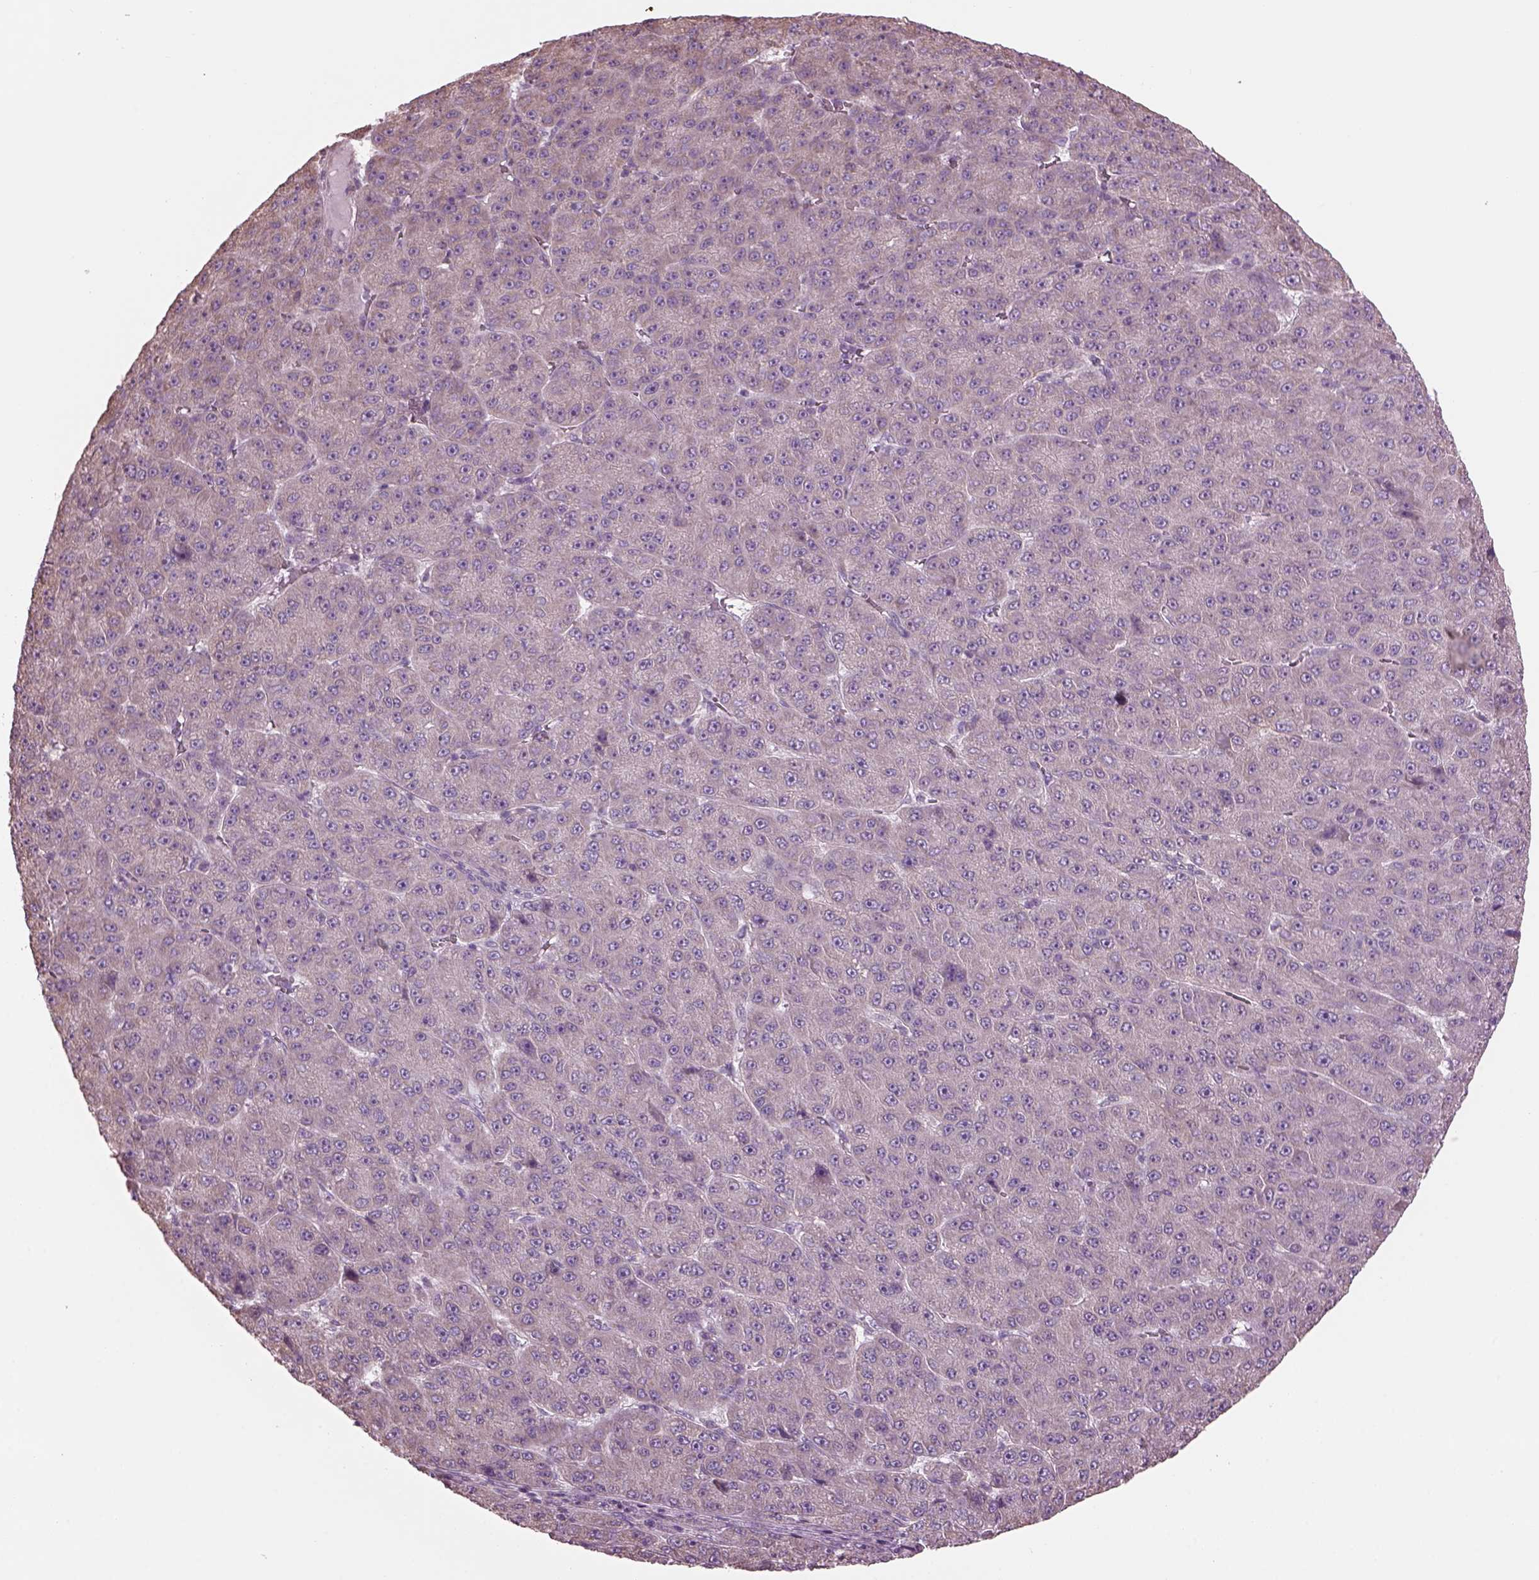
{"staining": {"intensity": "negative", "quantity": "none", "location": "none"}, "tissue": "liver cancer", "cell_type": "Tumor cells", "image_type": "cancer", "snomed": [{"axis": "morphology", "description": "Carcinoma, Hepatocellular, NOS"}, {"axis": "topography", "description": "Liver"}], "caption": "The photomicrograph reveals no staining of tumor cells in liver cancer (hepatocellular carcinoma).", "gene": "SPATA7", "patient": {"sex": "male", "age": 67}}